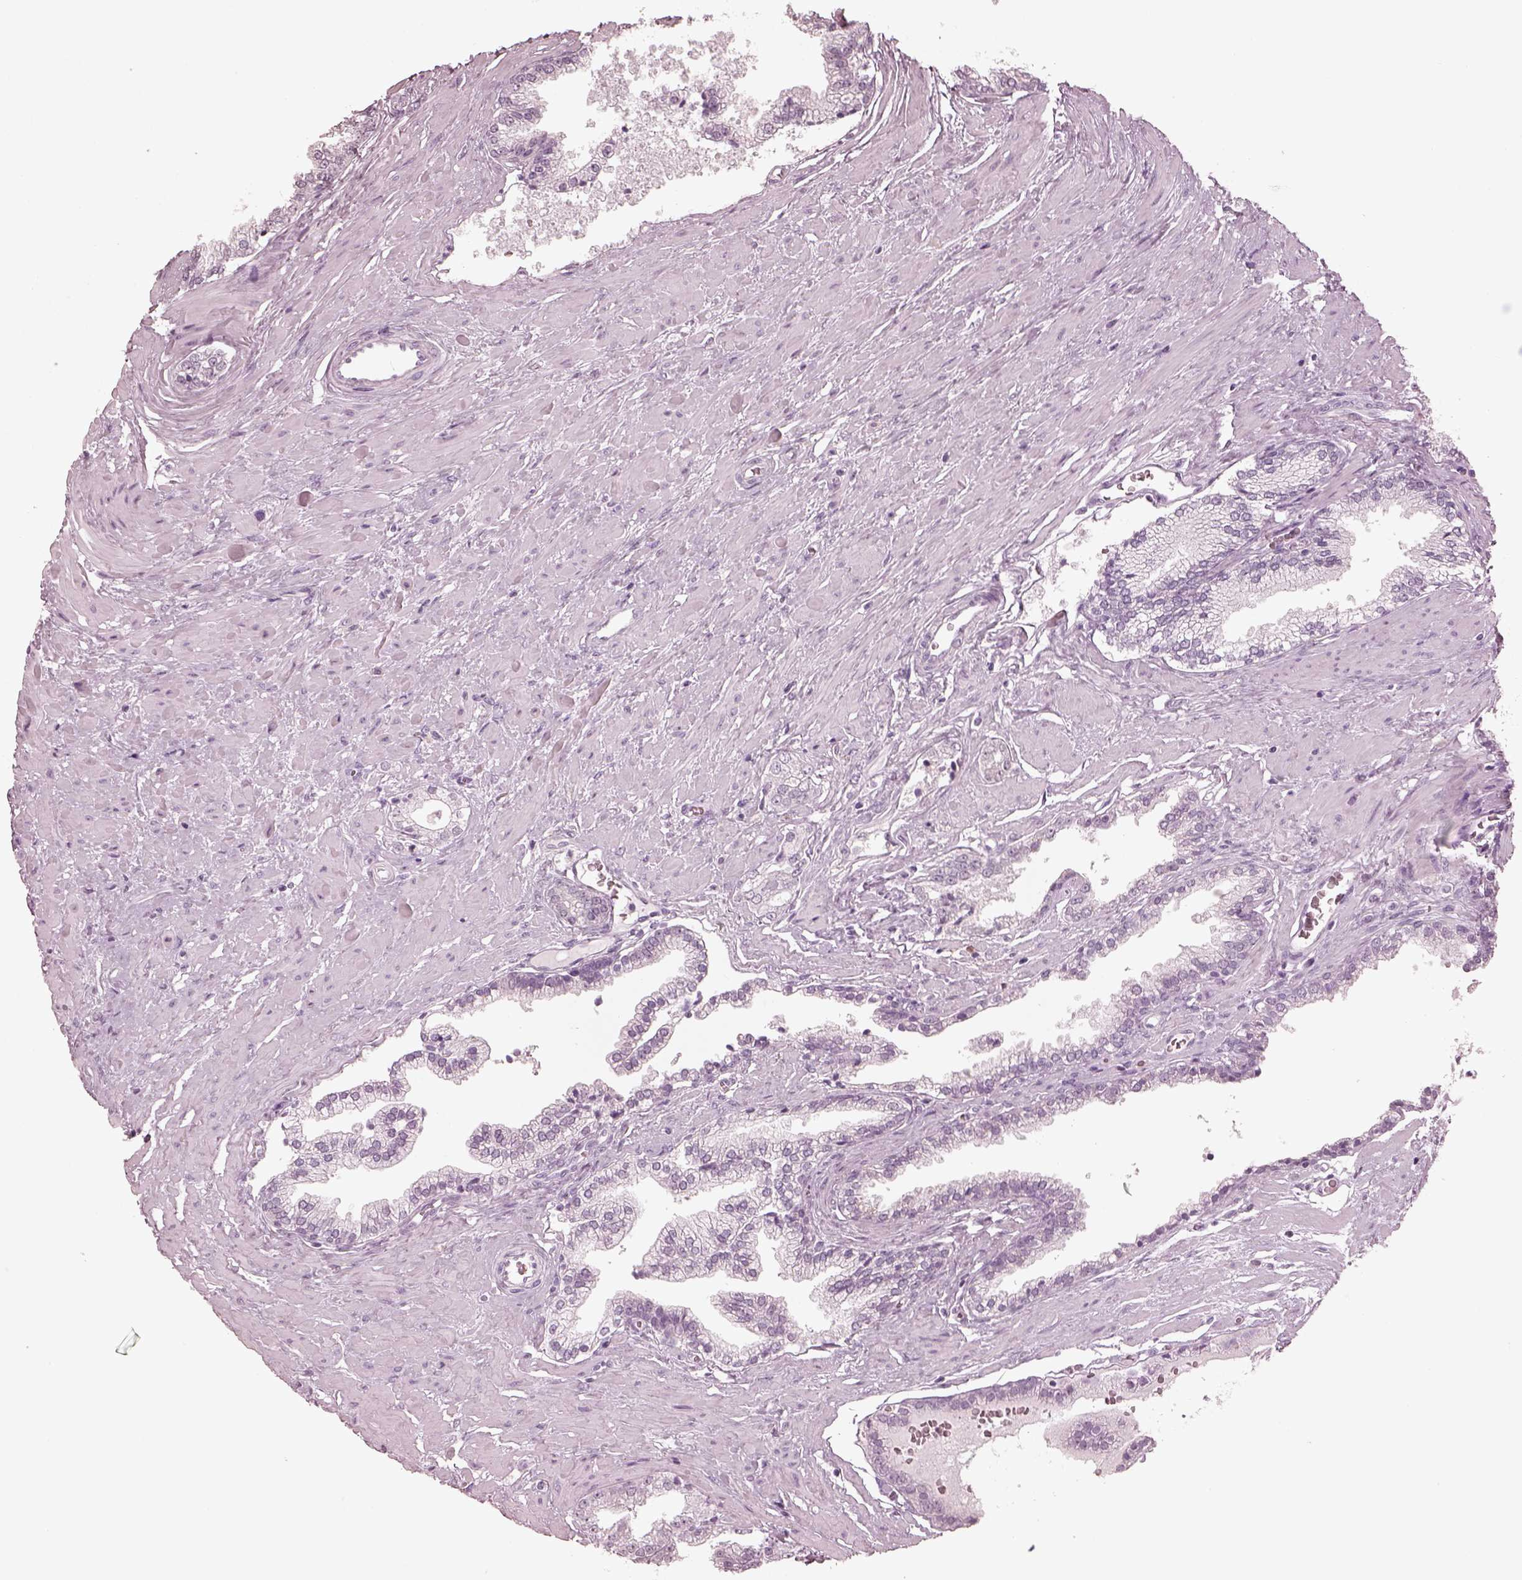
{"staining": {"intensity": "negative", "quantity": "none", "location": "none"}, "tissue": "prostate cancer", "cell_type": "Tumor cells", "image_type": "cancer", "snomed": [{"axis": "morphology", "description": "Adenocarcinoma, Low grade"}, {"axis": "topography", "description": "Prostate"}], "caption": "This is a image of immunohistochemistry (IHC) staining of adenocarcinoma (low-grade) (prostate), which shows no staining in tumor cells.", "gene": "C2orf81", "patient": {"sex": "male", "age": 60}}